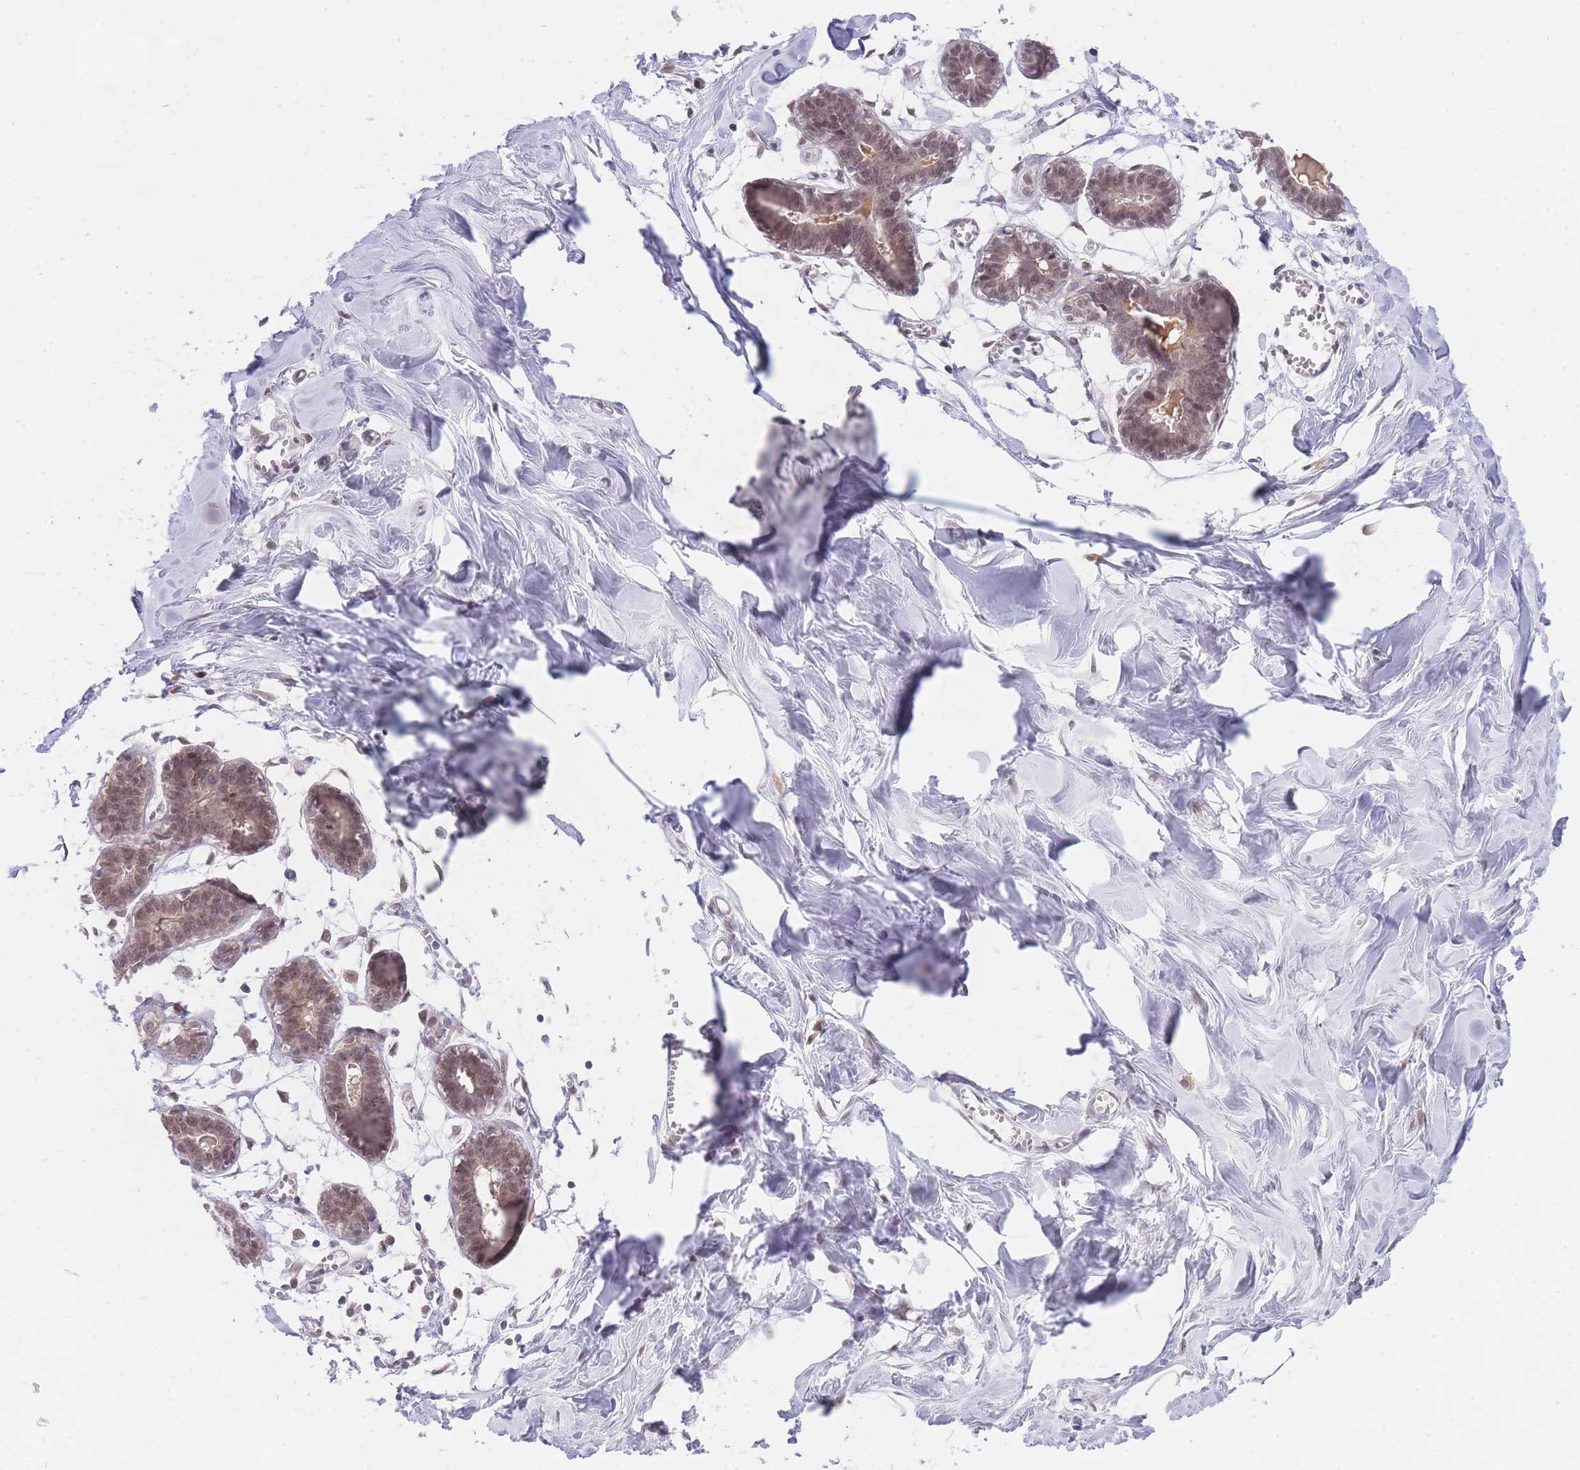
{"staining": {"intensity": "negative", "quantity": "none", "location": "none"}, "tissue": "breast", "cell_type": "Adipocytes", "image_type": "normal", "snomed": [{"axis": "morphology", "description": "Normal tissue, NOS"}, {"axis": "topography", "description": "Breast"}], "caption": "High magnification brightfield microscopy of unremarkable breast stained with DAB (3,3'-diaminobenzidine) (brown) and counterstained with hematoxylin (blue): adipocytes show no significant expression.", "gene": "UBXN7", "patient": {"sex": "female", "age": 27}}